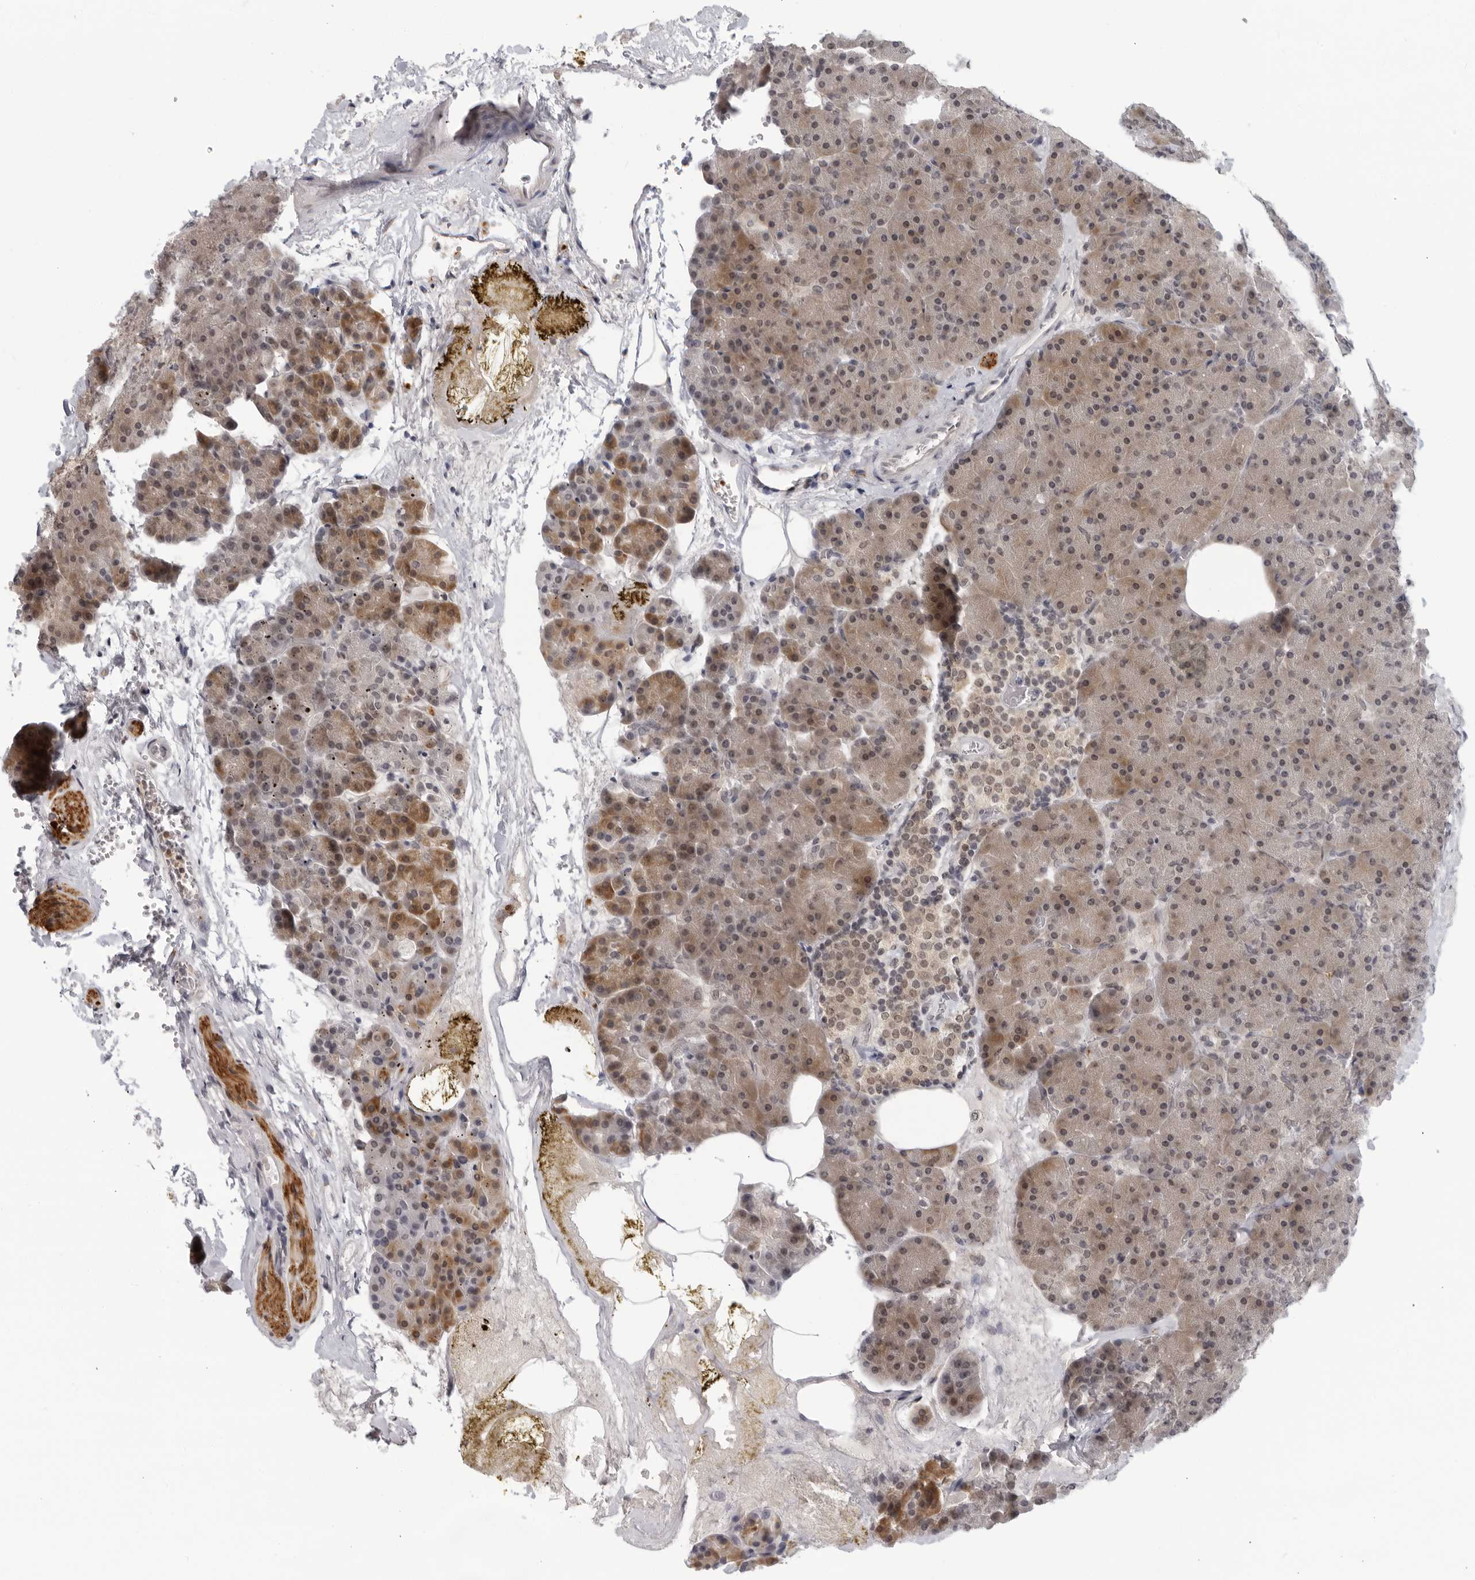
{"staining": {"intensity": "moderate", "quantity": "25%-75%", "location": "cytoplasmic/membranous"}, "tissue": "pancreas", "cell_type": "Exocrine glandular cells", "image_type": "normal", "snomed": [{"axis": "morphology", "description": "Normal tissue, NOS"}, {"axis": "morphology", "description": "Carcinoid, malignant, NOS"}, {"axis": "topography", "description": "Pancreas"}], "caption": "High-power microscopy captured an immunohistochemistry (IHC) image of benign pancreas, revealing moderate cytoplasmic/membranous staining in approximately 25%-75% of exocrine glandular cells. (DAB IHC with brightfield microscopy, high magnification).", "gene": "CC2D1B", "patient": {"sex": "female", "age": 35}}